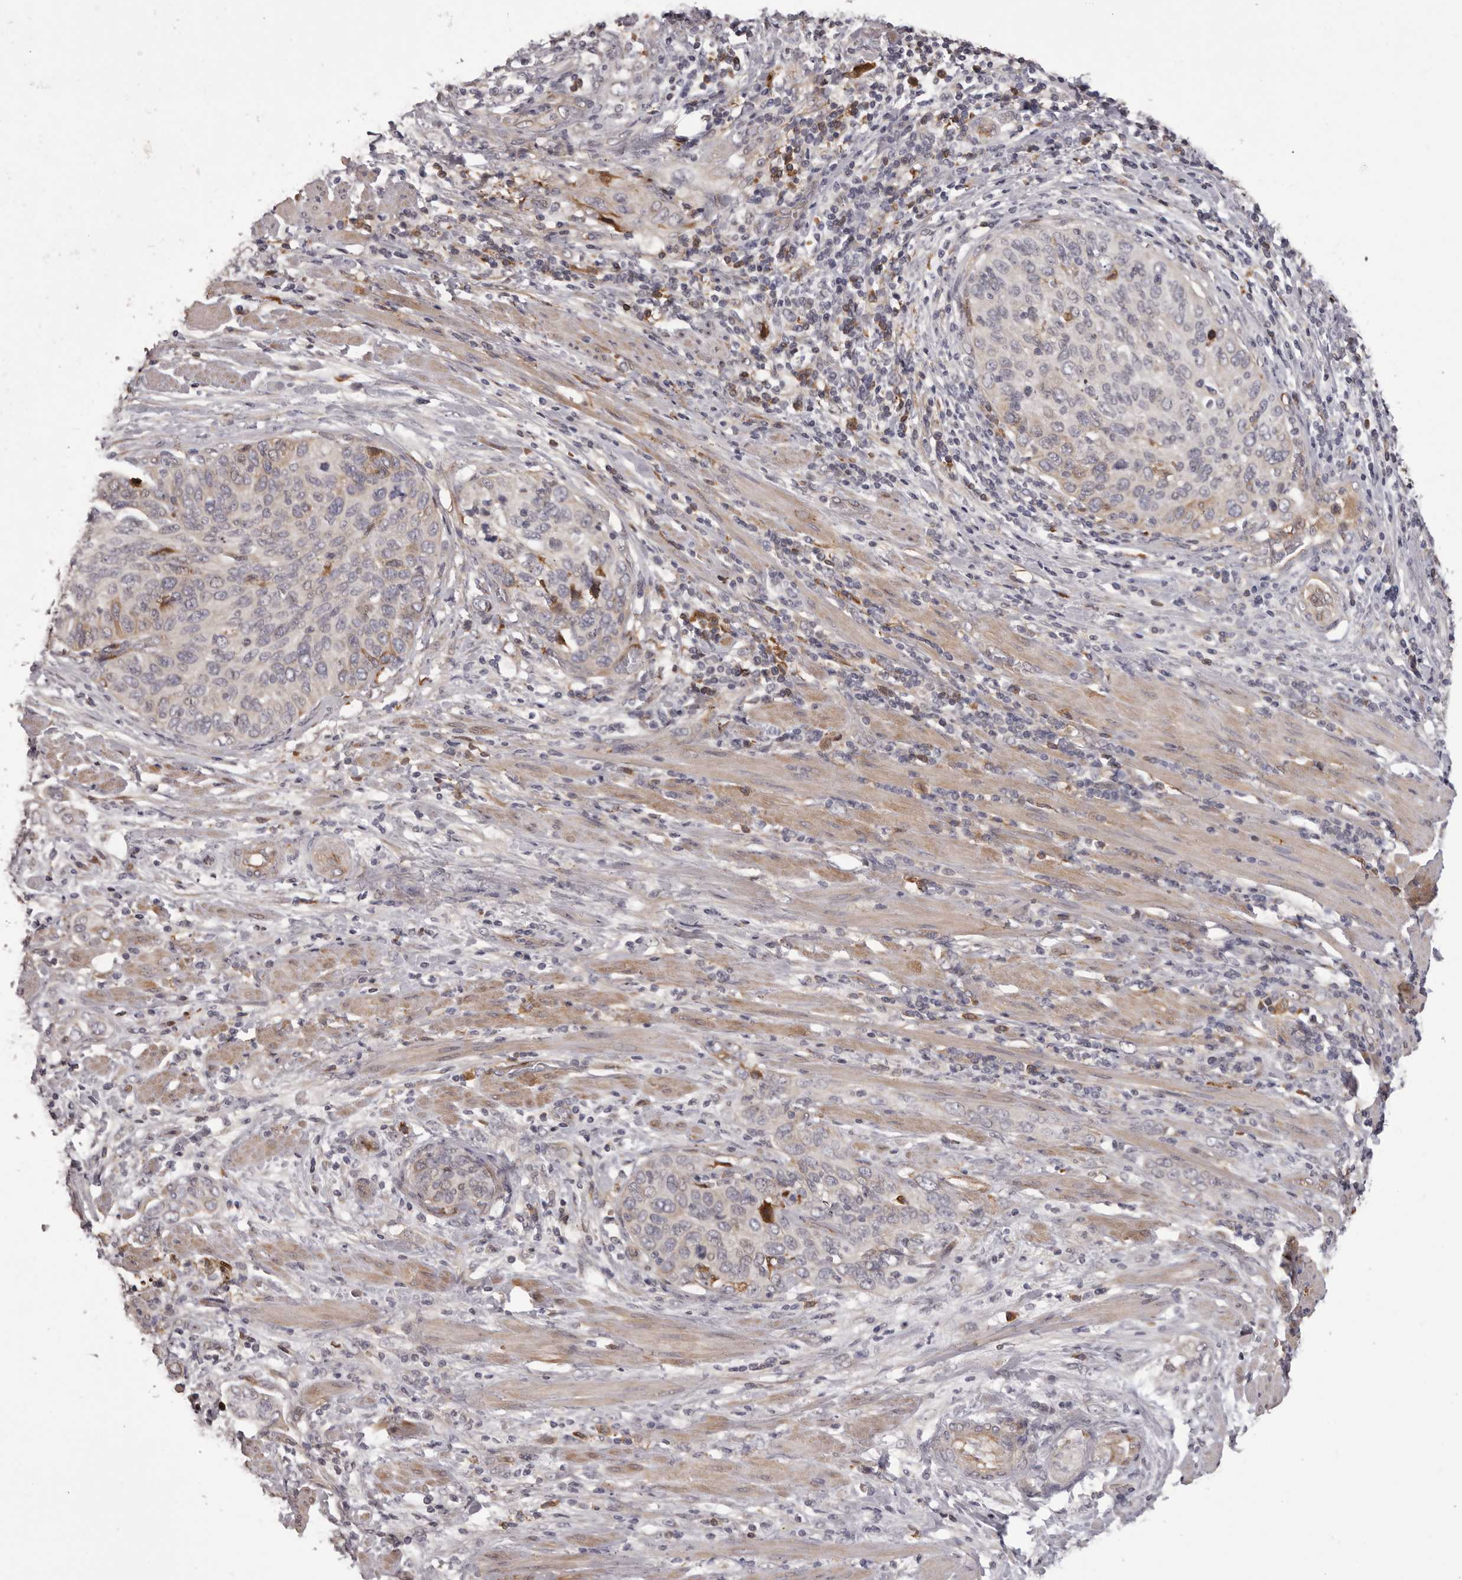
{"staining": {"intensity": "weak", "quantity": "<25%", "location": "cytoplasmic/membranous"}, "tissue": "cervical cancer", "cell_type": "Tumor cells", "image_type": "cancer", "snomed": [{"axis": "morphology", "description": "Squamous cell carcinoma, NOS"}, {"axis": "topography", "description": "Cervix"}], "caption": "Immunohistochemistry photomicrograph of neoplastic tissue: human cervical squamous cell carcinoma stained with DAB (3,3'-diaminobenzidine) displays no significant protein positivity in tumor cells.", "gene": "OTUD3", "patient": {"sex": "female", "age": 60}}